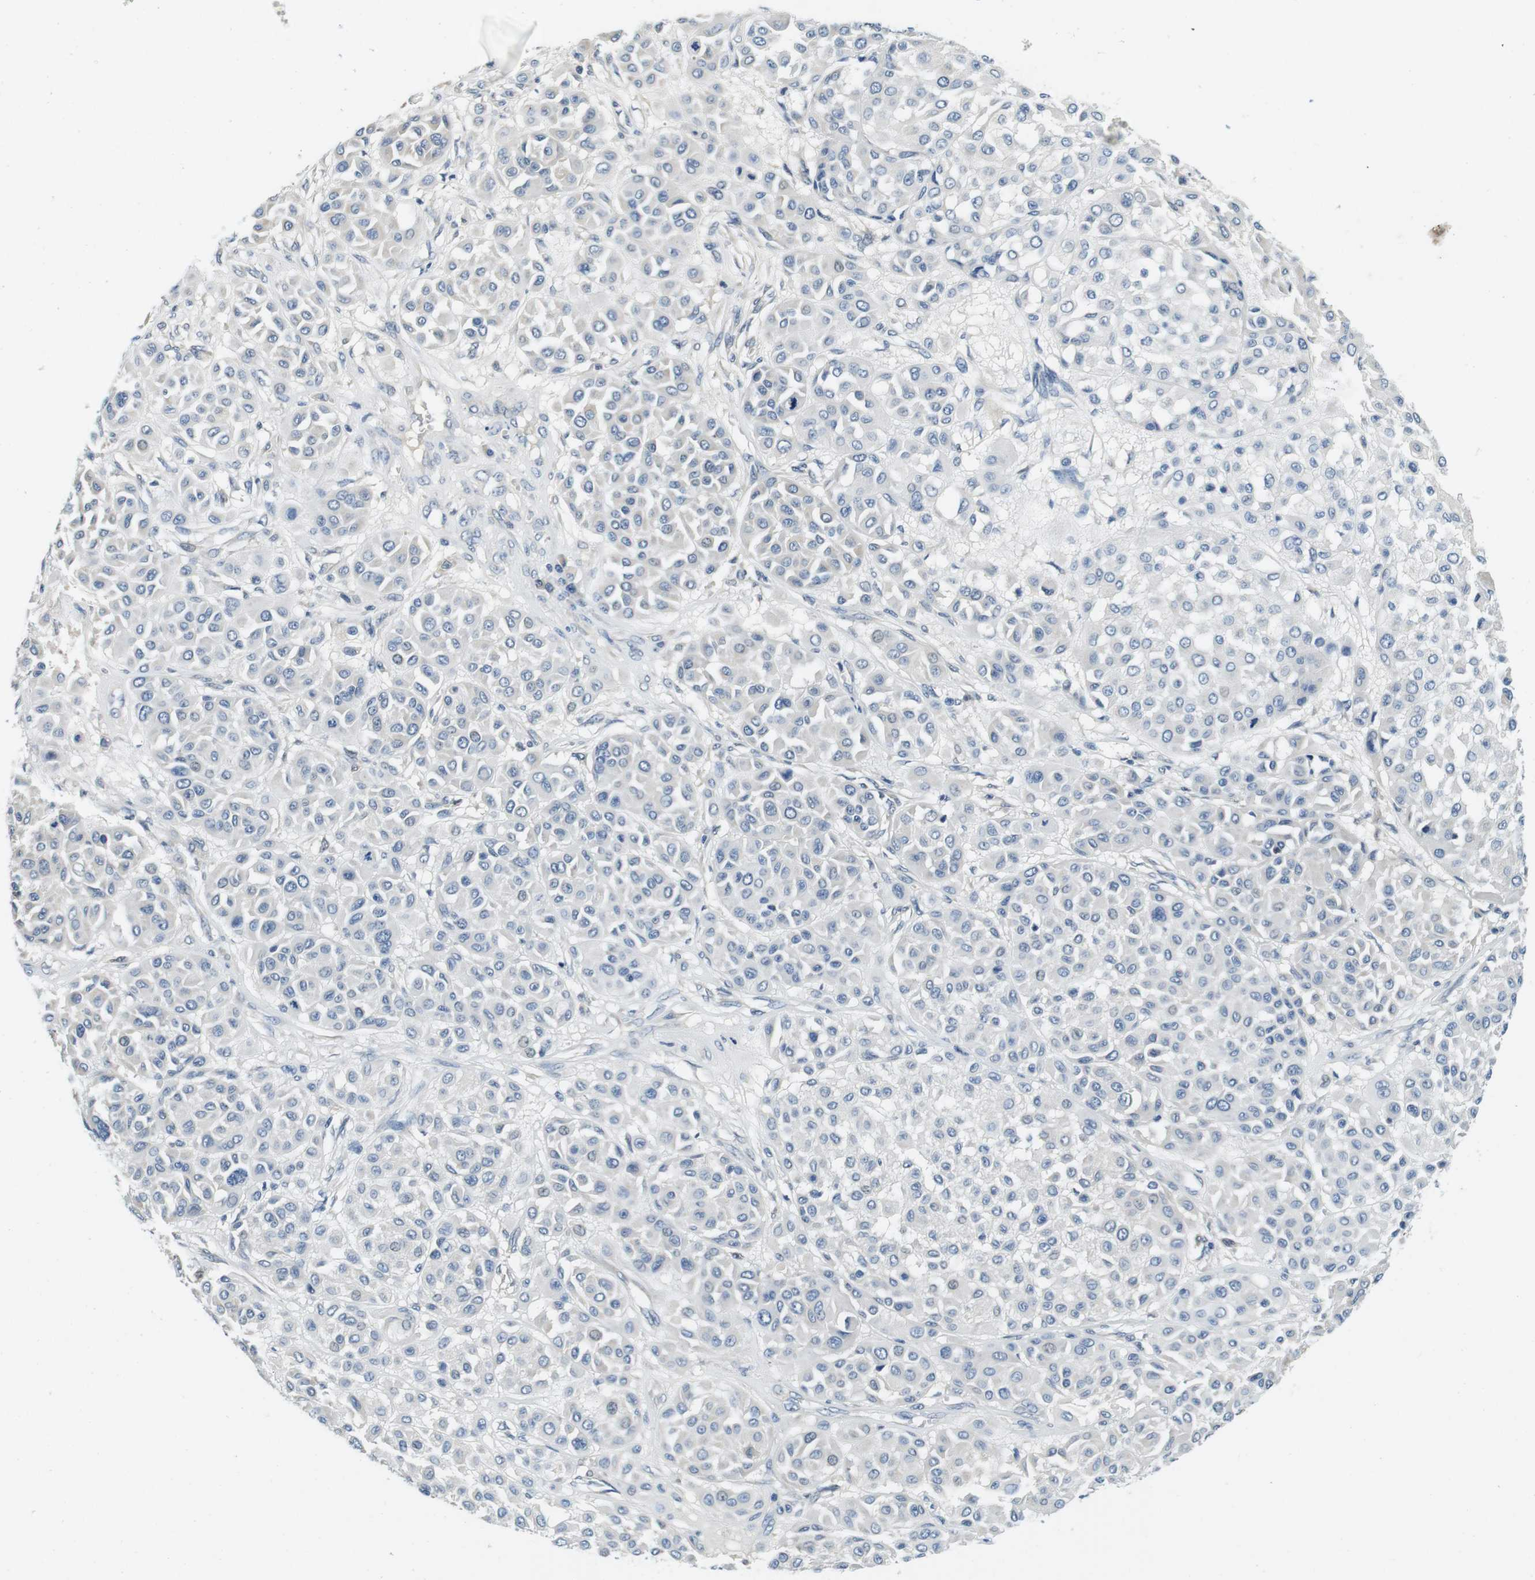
{"staining": {"intensity": "negative", "quantity": "none", "location": "none"}, "tissue": "melanoma", "cell_type": "Tumor cells", "image_type": "cancer", "snomed": [{"axis": "morphology", "description": "Malignant melanoma, Metastatic site"}, {"axis": "topography", "description": "Soft tissue"}], "caption": "High magnification brightfield microscopy of melanoma stained with DAB (3,3'-diaminobenzidine) (brown) and counterstained with hematoxylin (blue): tumor cells show no significant expression.", "gene": "DTNA", "patient": {"sex": "male", "age": 41}}